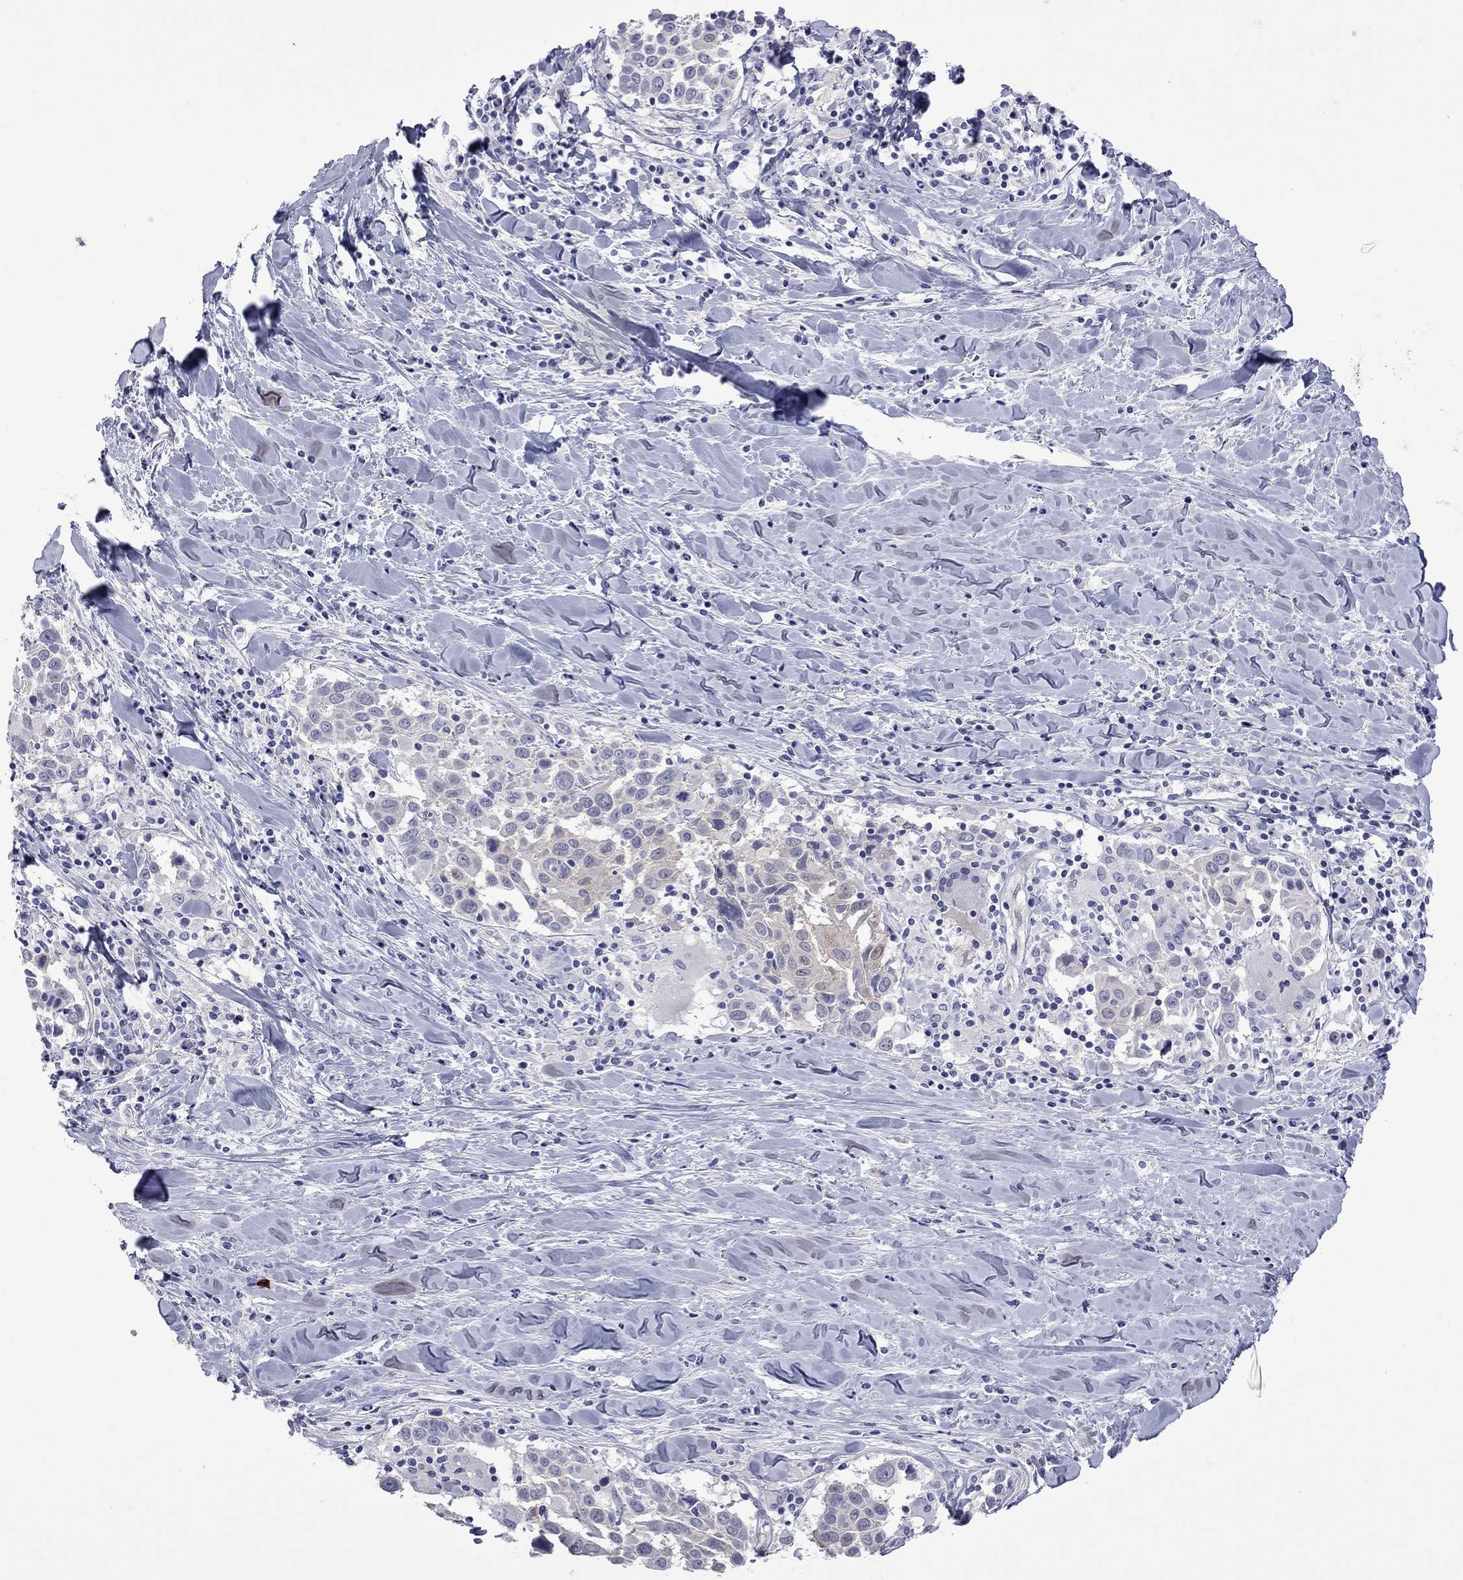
{"staining": {"intensity": "negative", "quantity": "none", "location": "none"}, "tissue": "lung cancer", "cell_type": "Tumor cells", "image_type": "cancer", "snomed": [{"axis": "morphology", "description": "Squamous cell carcinoma, NOS"}, {"axis": "topography", "description": "Lung"}], "caption": "Human lung cancer stained for a protein using immunohistochemistry (IHC) shows no staining in tumor cells.", "gene": "CTNNBIP1", "patient": {"sex": "male", "age": 57}}